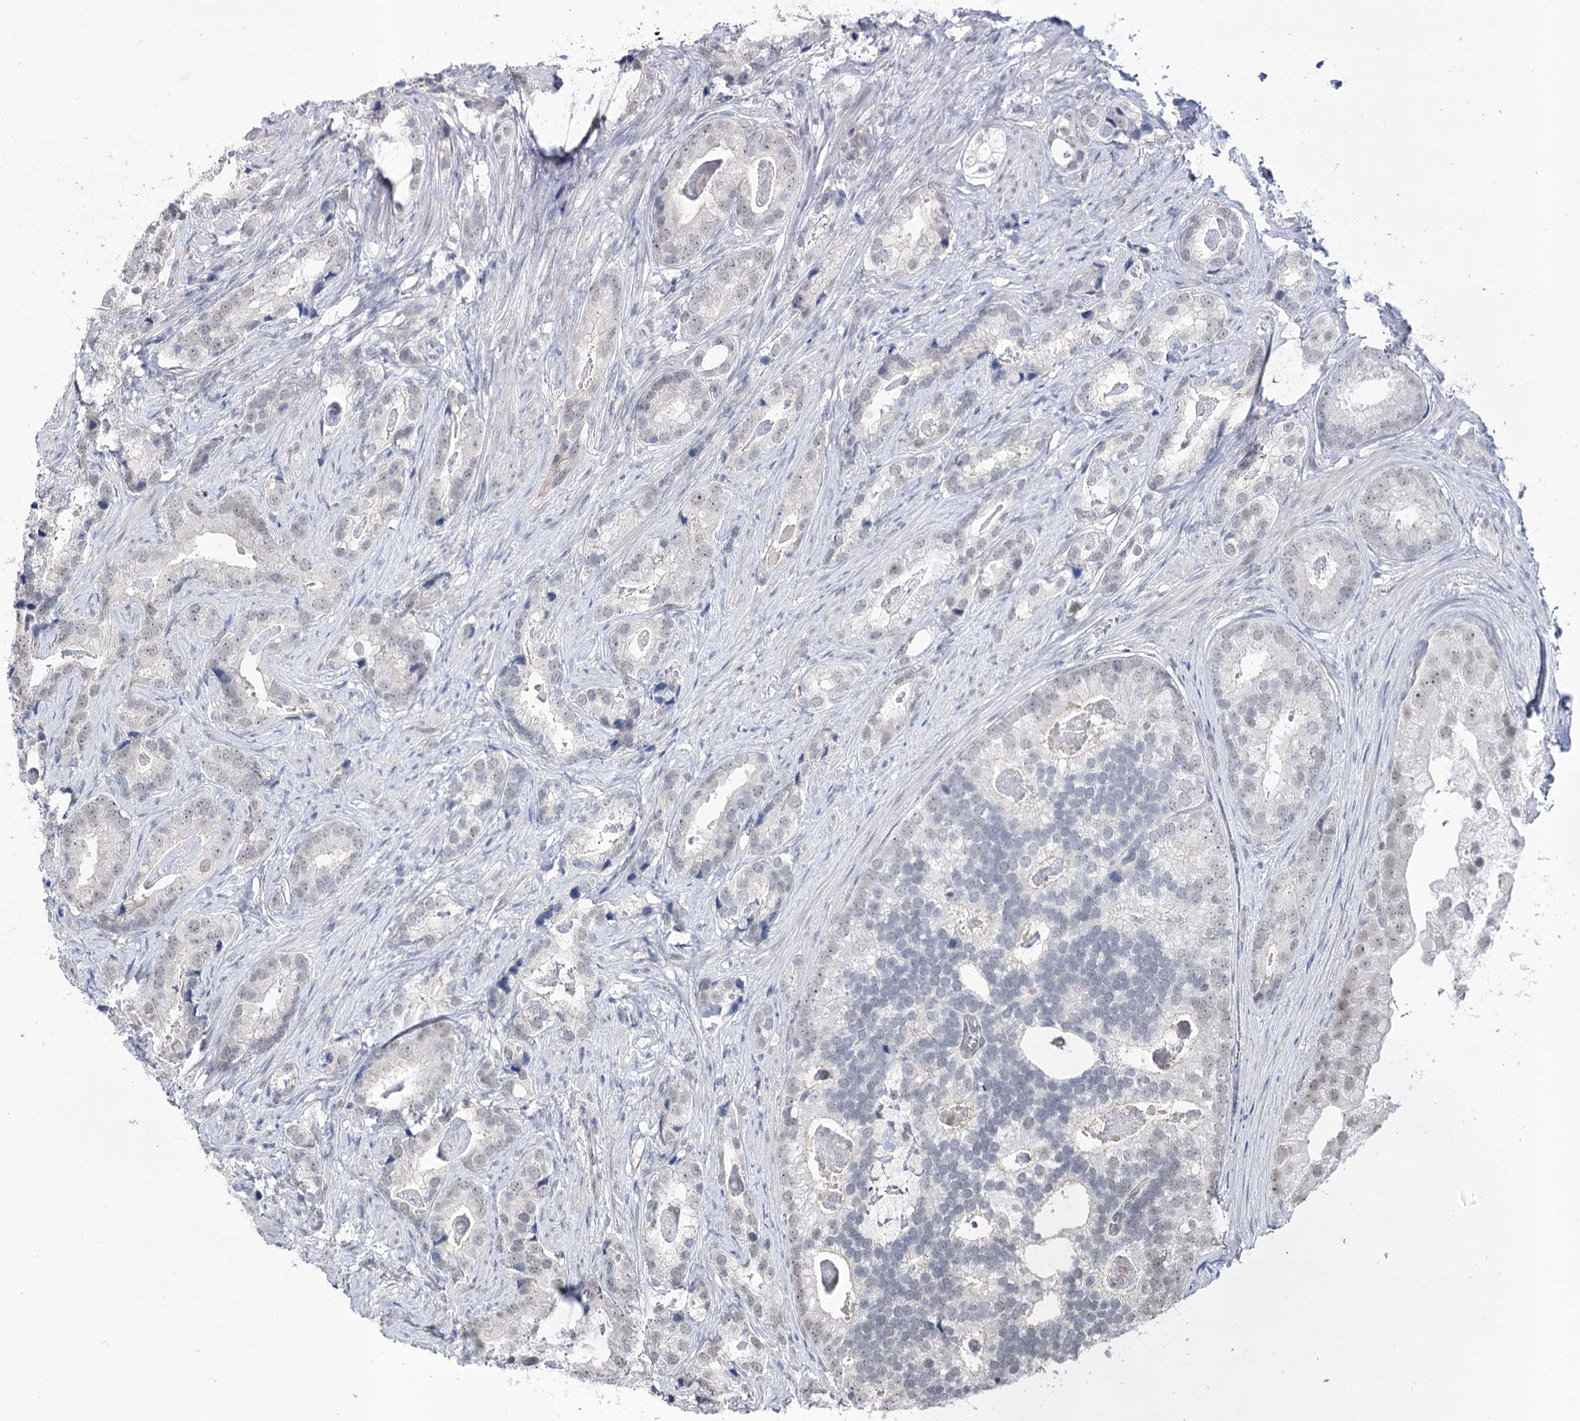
{"staining": {"intensity": "weak", "quantity": "<25%", "location": "nuclear"}, "tissue": "prostate cancer", "cell_type": "Tumor cells", "image_type": "cancer", "snomed": [{"axis": "morphology", "description": "Adenocarcinoma, Low grade"}, {"axis": "topography", "description": "Prostate"}], "caption": "Immunohistochemistry of prostate cancer (low-grade adenocarcinoma) demonstrates no expression in tumor cells.", "gene": "ATP10B", "patient": {"sex": "male", "age": 71}}